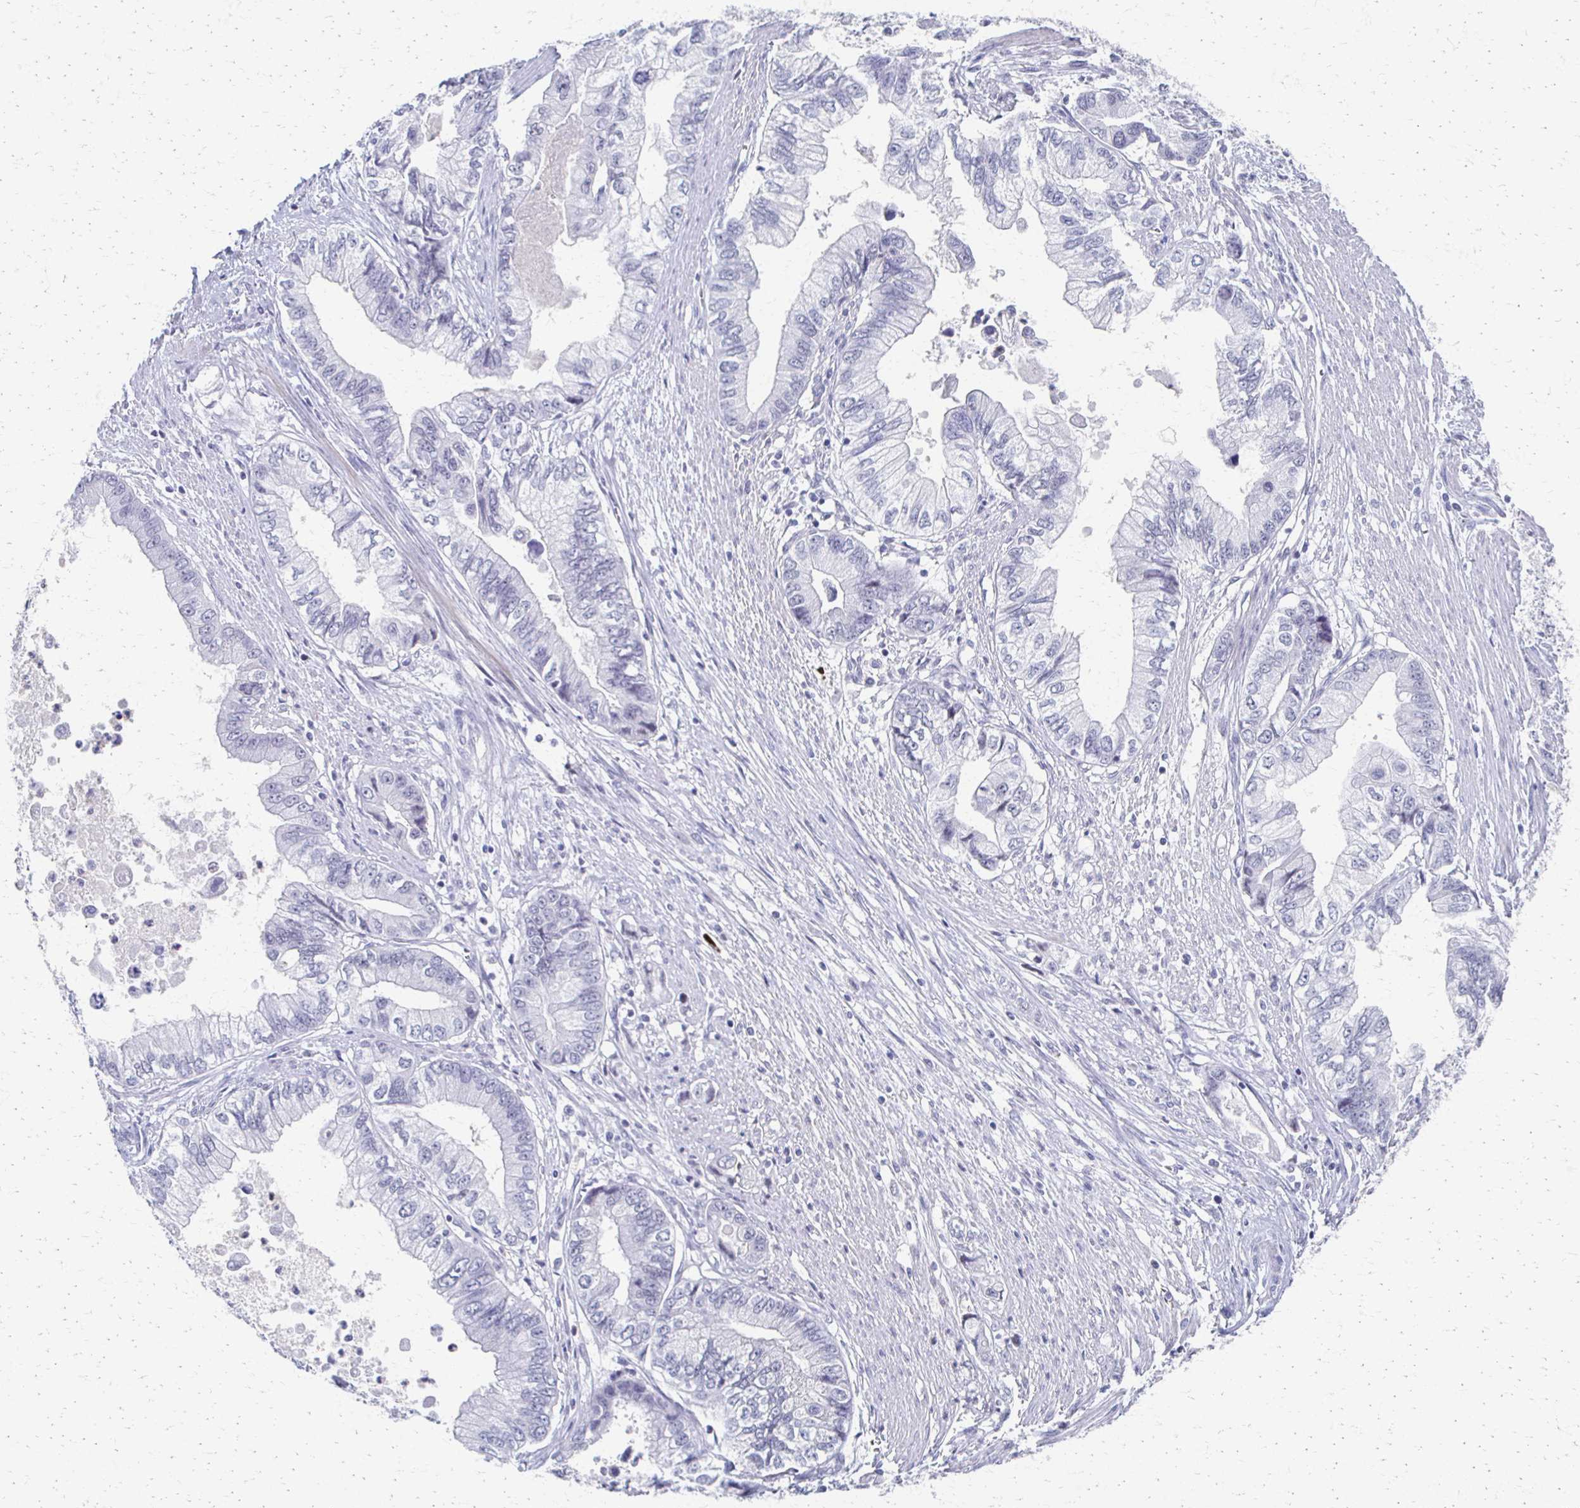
{"staining": {"intensity": "negative", "quantity": "none", "location": "none"}, "tissue": "stomach cancer", "cell_type": "Tumor cells", "image_type": "cancer", "snomed": [{"axis": "morphology", "description": "Adenocarcinoma, NOS"}, {"axis": "topography", "description": "Pancreas"}, {"axis": "topography", "description": "Stomach, upper"}], "caption": "There is no significant expression in tumor cells of stomach cancer (adenocarcinoma).", "gene": "CXCR2", "patient": {"sex": "male", "age": 77}}